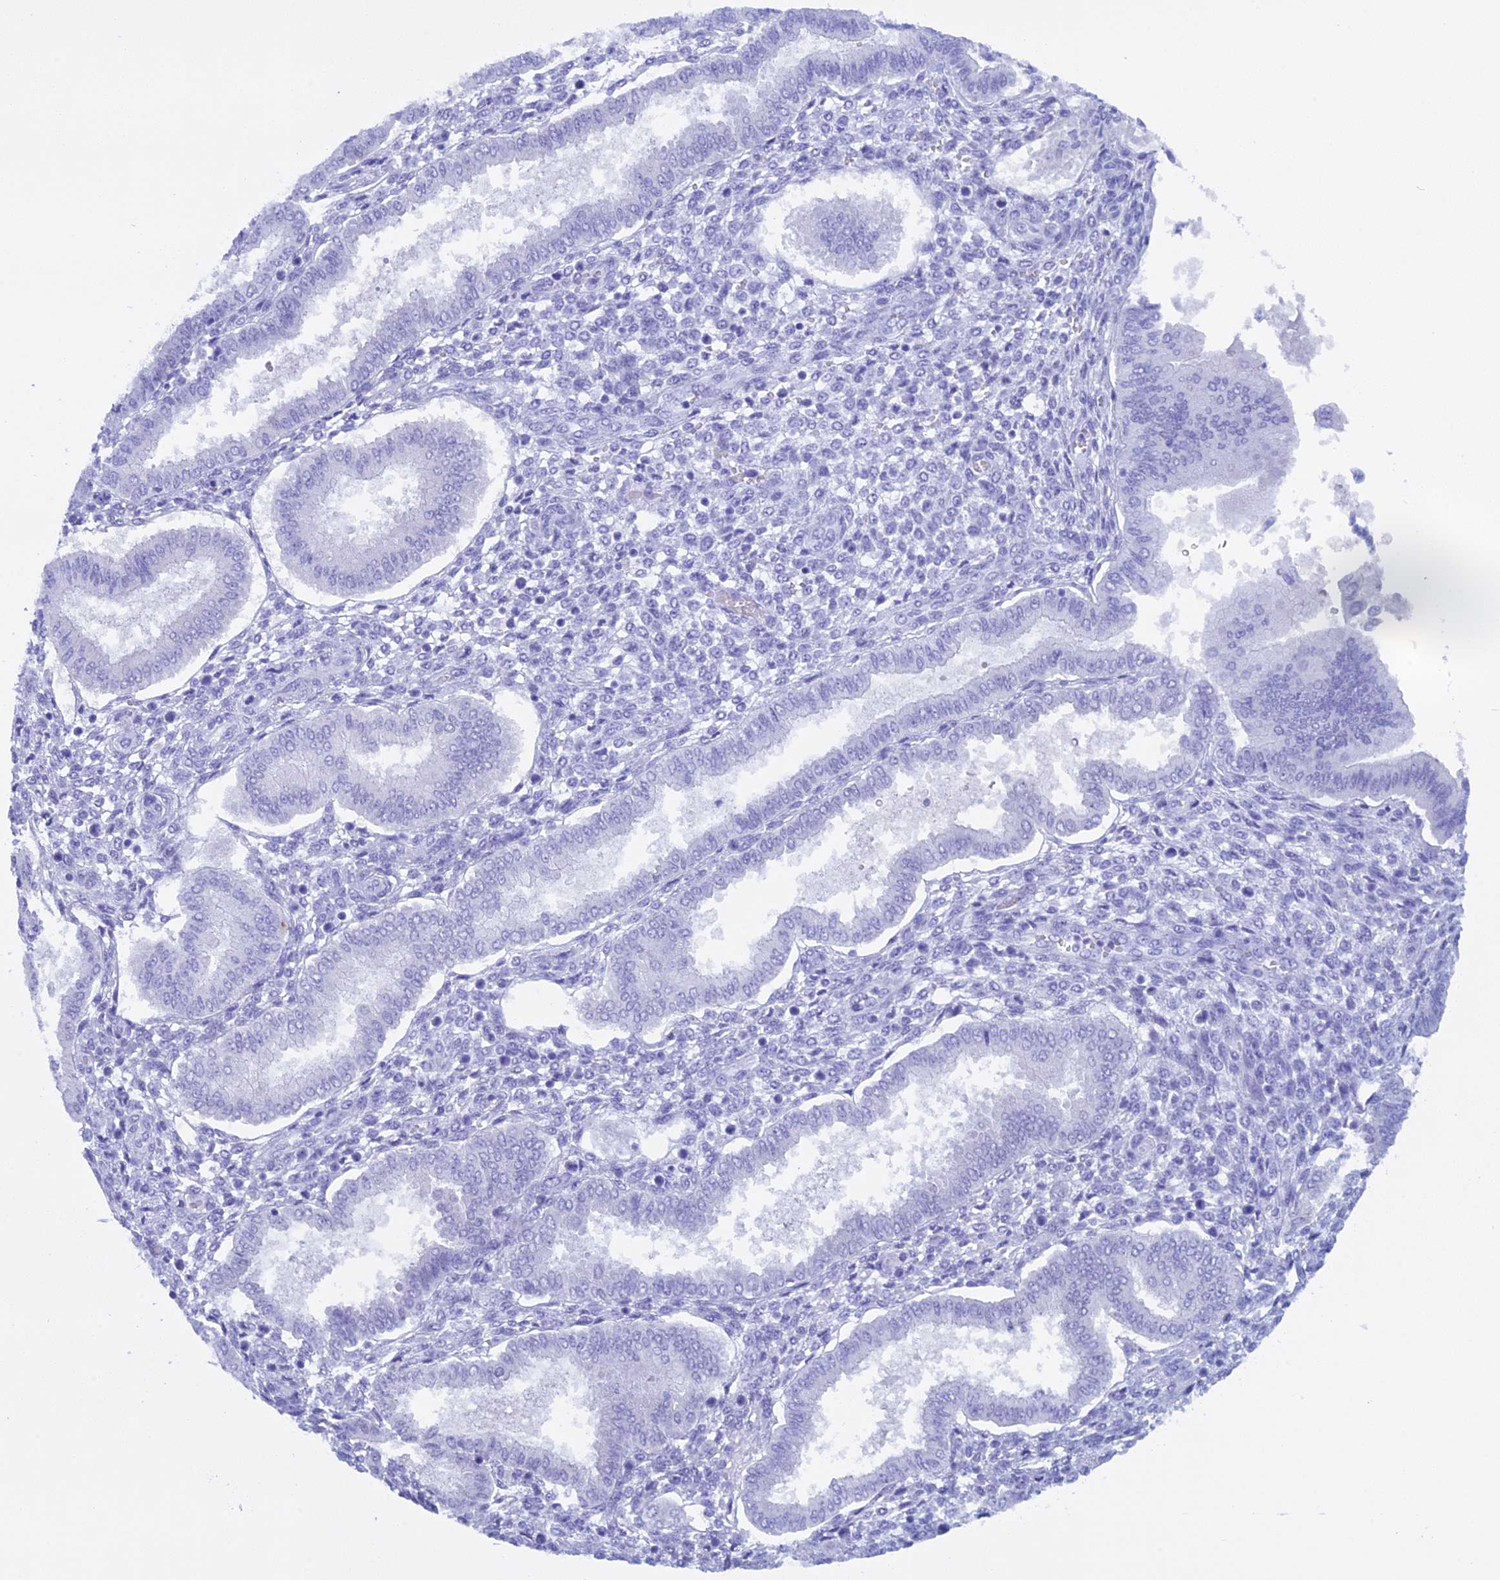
{"staining": {"intensity": "negative", "quantity": "none", "location": "none"}, "tissue": "endometrium", "cell_type": "Cells in endometrial stroma", "image_type": "normal", "snomed": [{"axis": "morphology", "description": "Normal tissue, NOS"}, {"axis": "topography", "description": "Endometrium"}], "caption": "Protein analysis of normal endometrium displays no significant positivity in cells in endometrial stroma.", "gene": "KCTD21", "patient": {"sex": "female", "age": 24}}